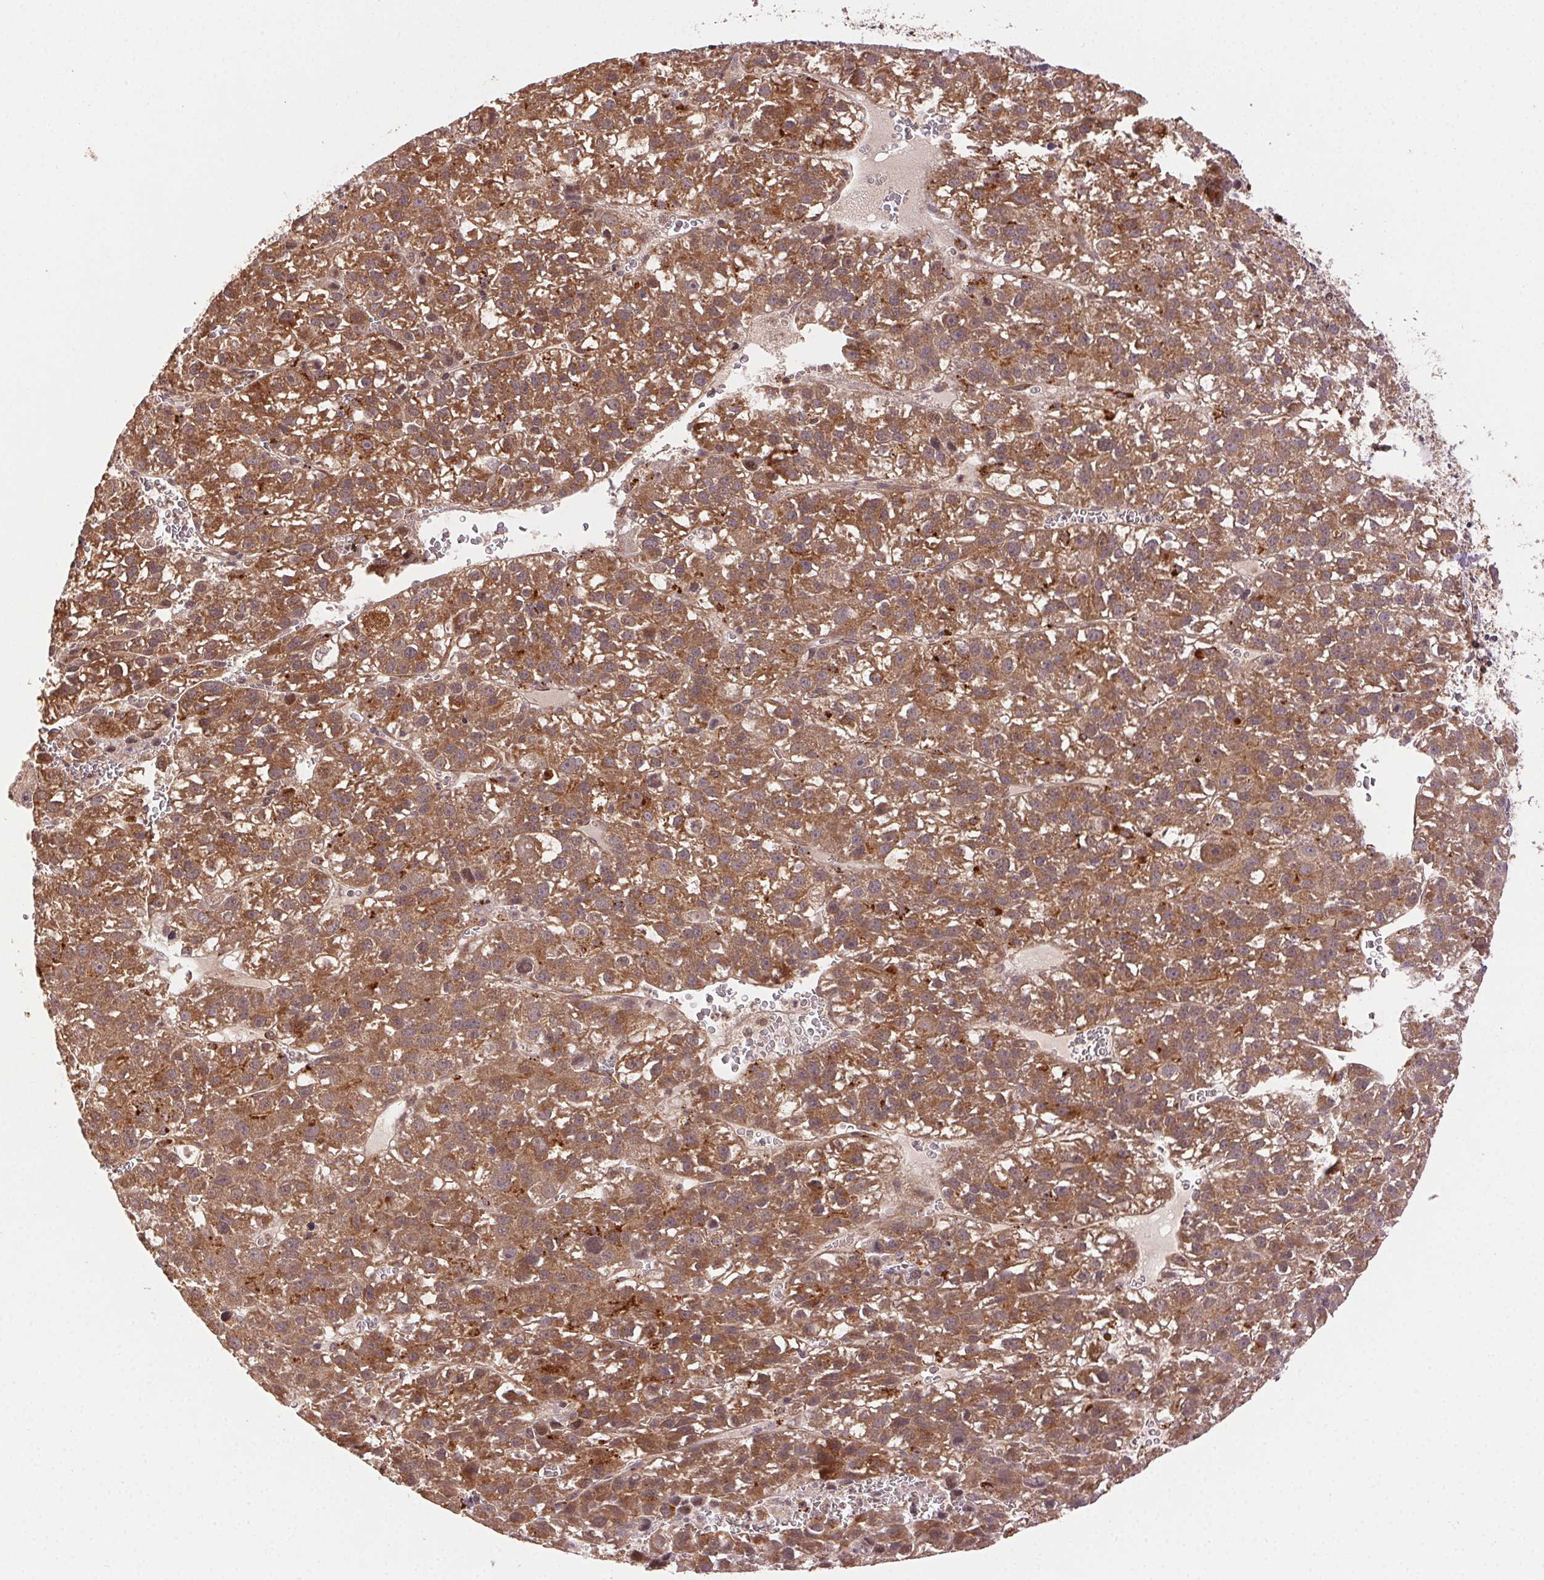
{"staining": {"intensity": "moderate", "quantity": ">75%", "location": "cytoplasmic/membranous"}, "tissue": "liver cancer", "cell_type": "Tumor cells", "image_type": "cancer", "snomed": [{"axis": "morphology", "description": "Carcinoma, Hepatocellular, NOS"}, {"axis": "topography", "description": "Liver"}], "caption": "Human liver hepatocellular carcinoma stained with a protein marker displays moderate staining in tumor cells.", "gene": "KLHL15", "patient": {"sex": "female", "age": 70}}